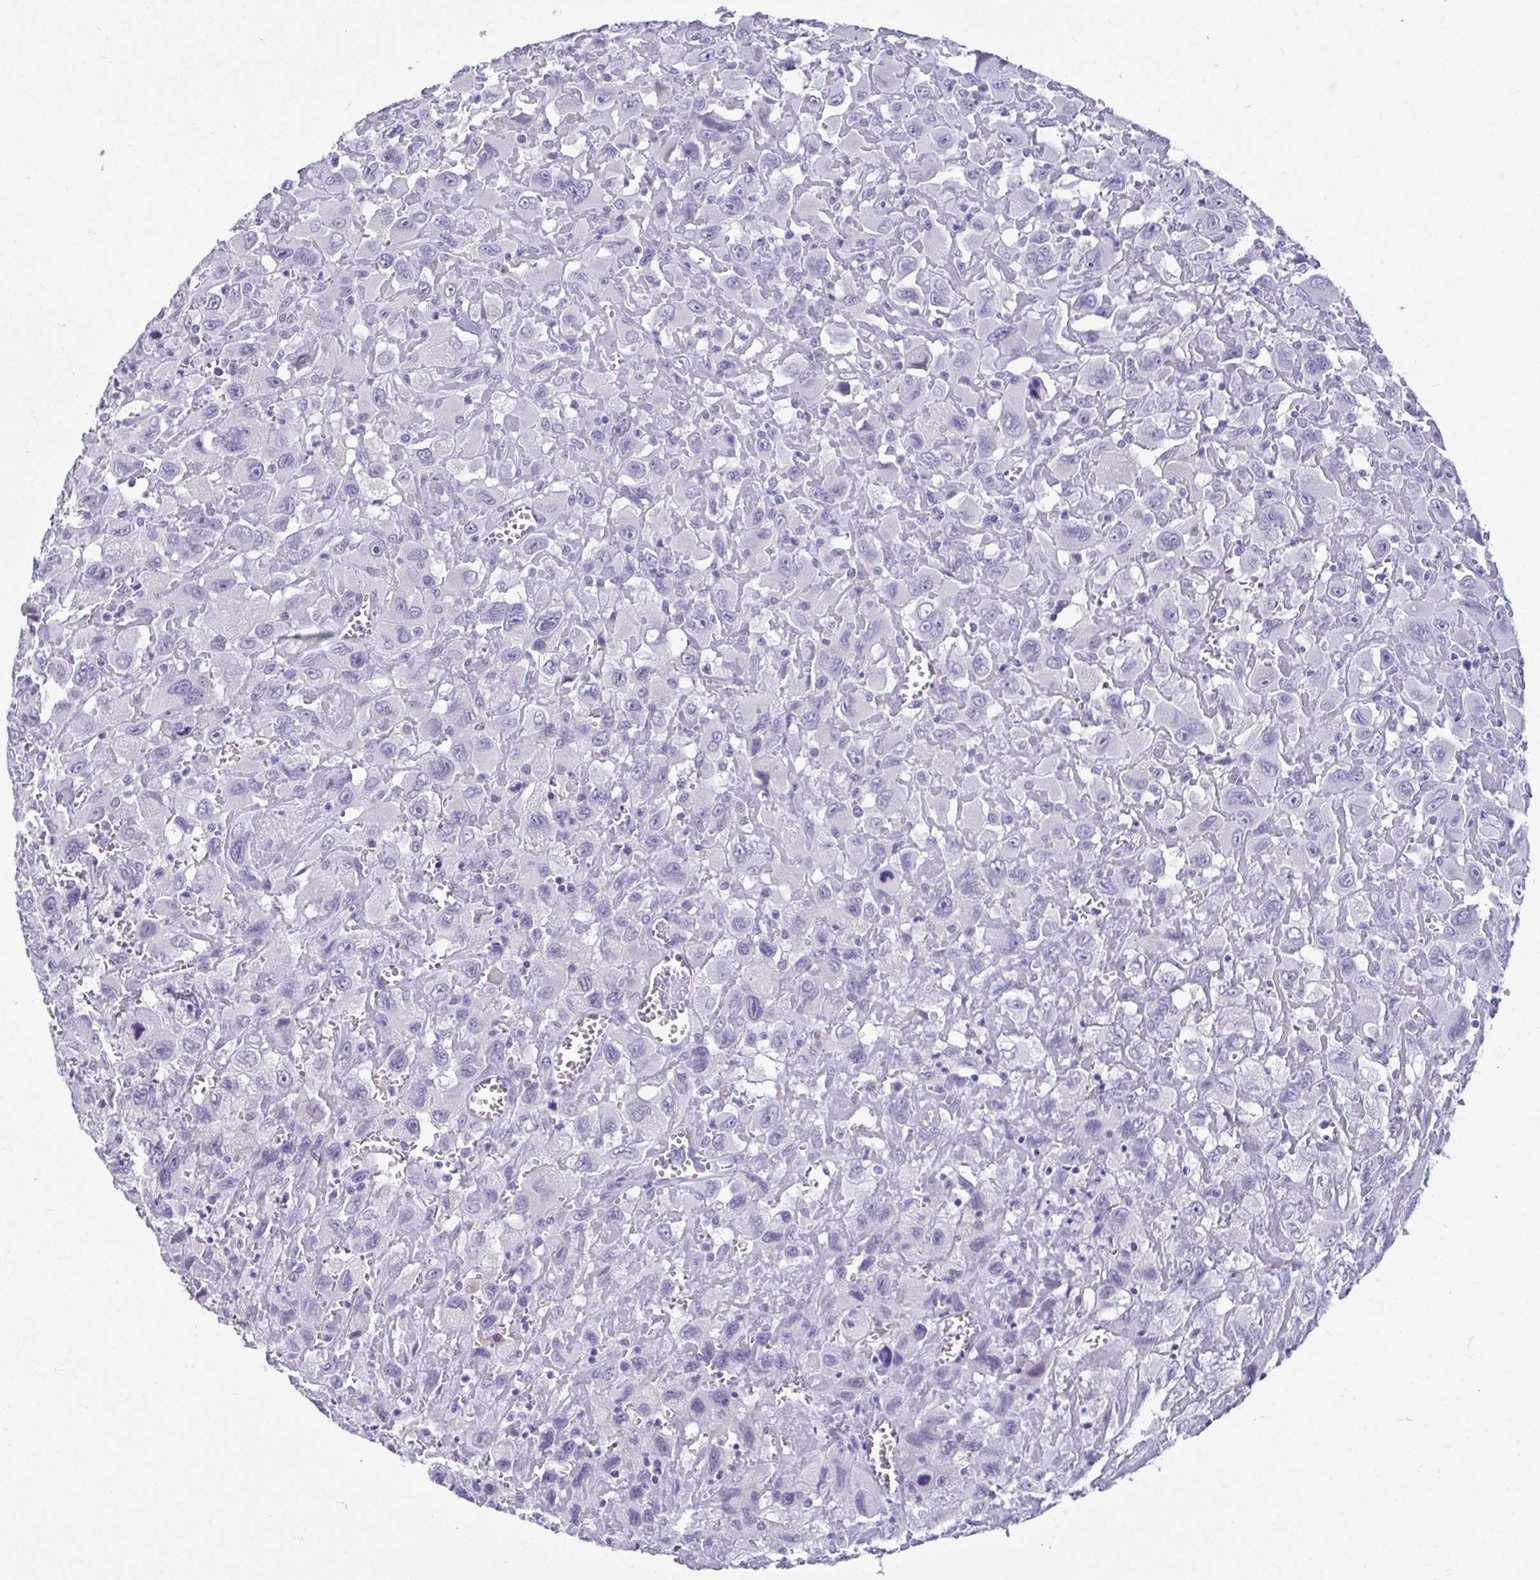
{"staining": {"intensity": "negative", "quantity": "none", "location": "none"}, "tissue": "head and neck cancer", "cell_type": "Tumor cells", "image_type": "cancer", "snomed": [{"axis": "morphology", "description": "Squamous cell carcinoma, NOS"}, {"axis": "morphology", "description": "Squamous cell carcinoma, metastatic, NOS"}, {"axis": "topography", "description": "Oral tissue"}, {"axis": "topography", "description": "Head-Neck"}], "caption": "Head and neck cancer (squamous cell carcinoma) stained for a protein using immunohistochemistry (IHC) reveals no expression tumor cells.", "gene": "SERPINI1", "patient": {"sex": "female", "age": 85}}